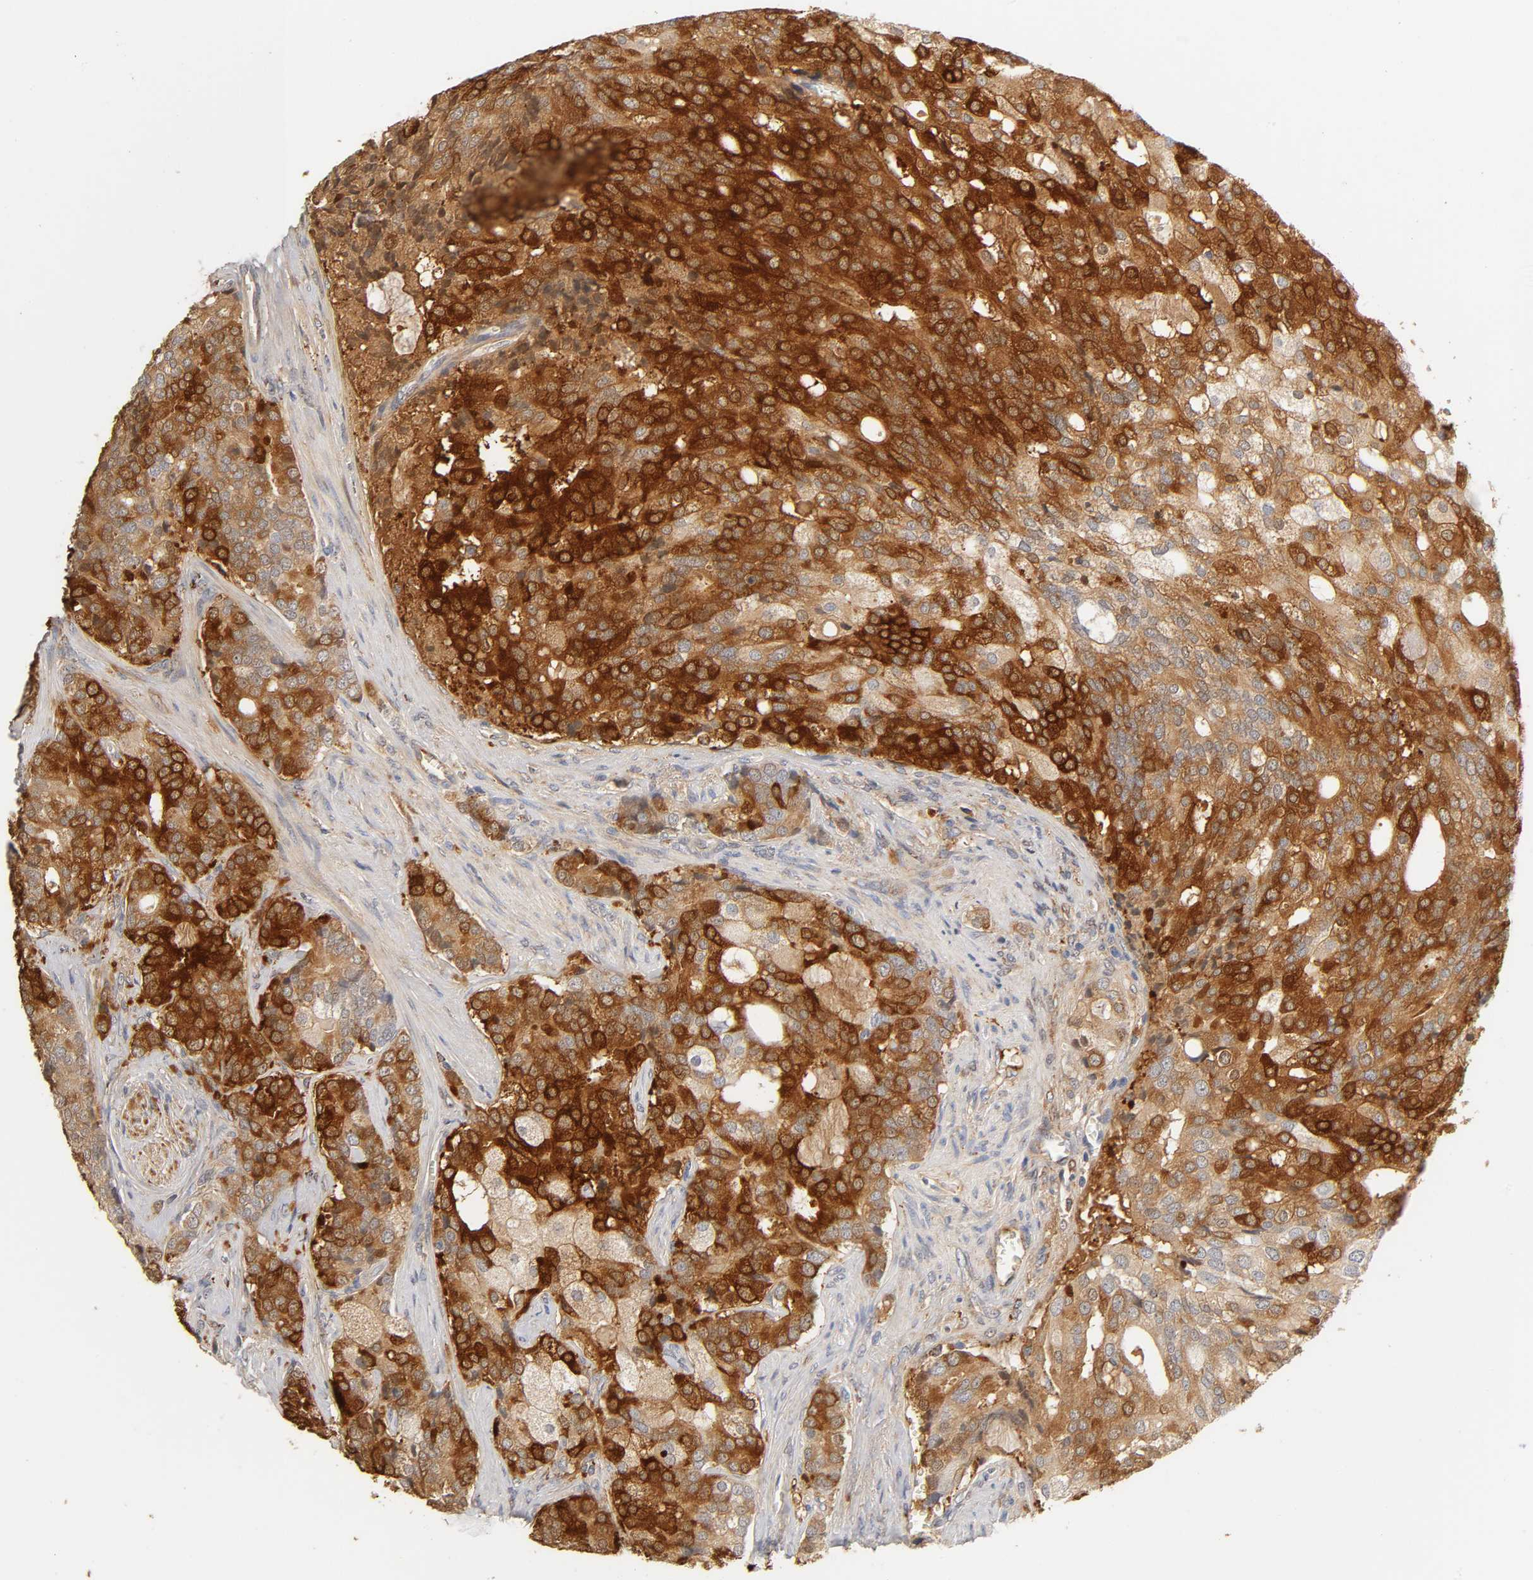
{"staining": {"intensity": "strong", "quantity": ">75%", "location": "cytoplasmic/membranous"}, "tissue": "prostate cancer", "cell_type": "Tumor cells", "image_type": "cancer", "snomed": [{"axis": "morphology", "description": "Adenocarcinoma, Low grade"}, {"axis": "topography", "description": "Prostate"}], "caption": "Prostate low-grade adenocarcinoma stained with a protein marker demonstrates strong staining in tumor cells.", "gene": "ISG15", "patient": {"sex": "male", "age": 58}}